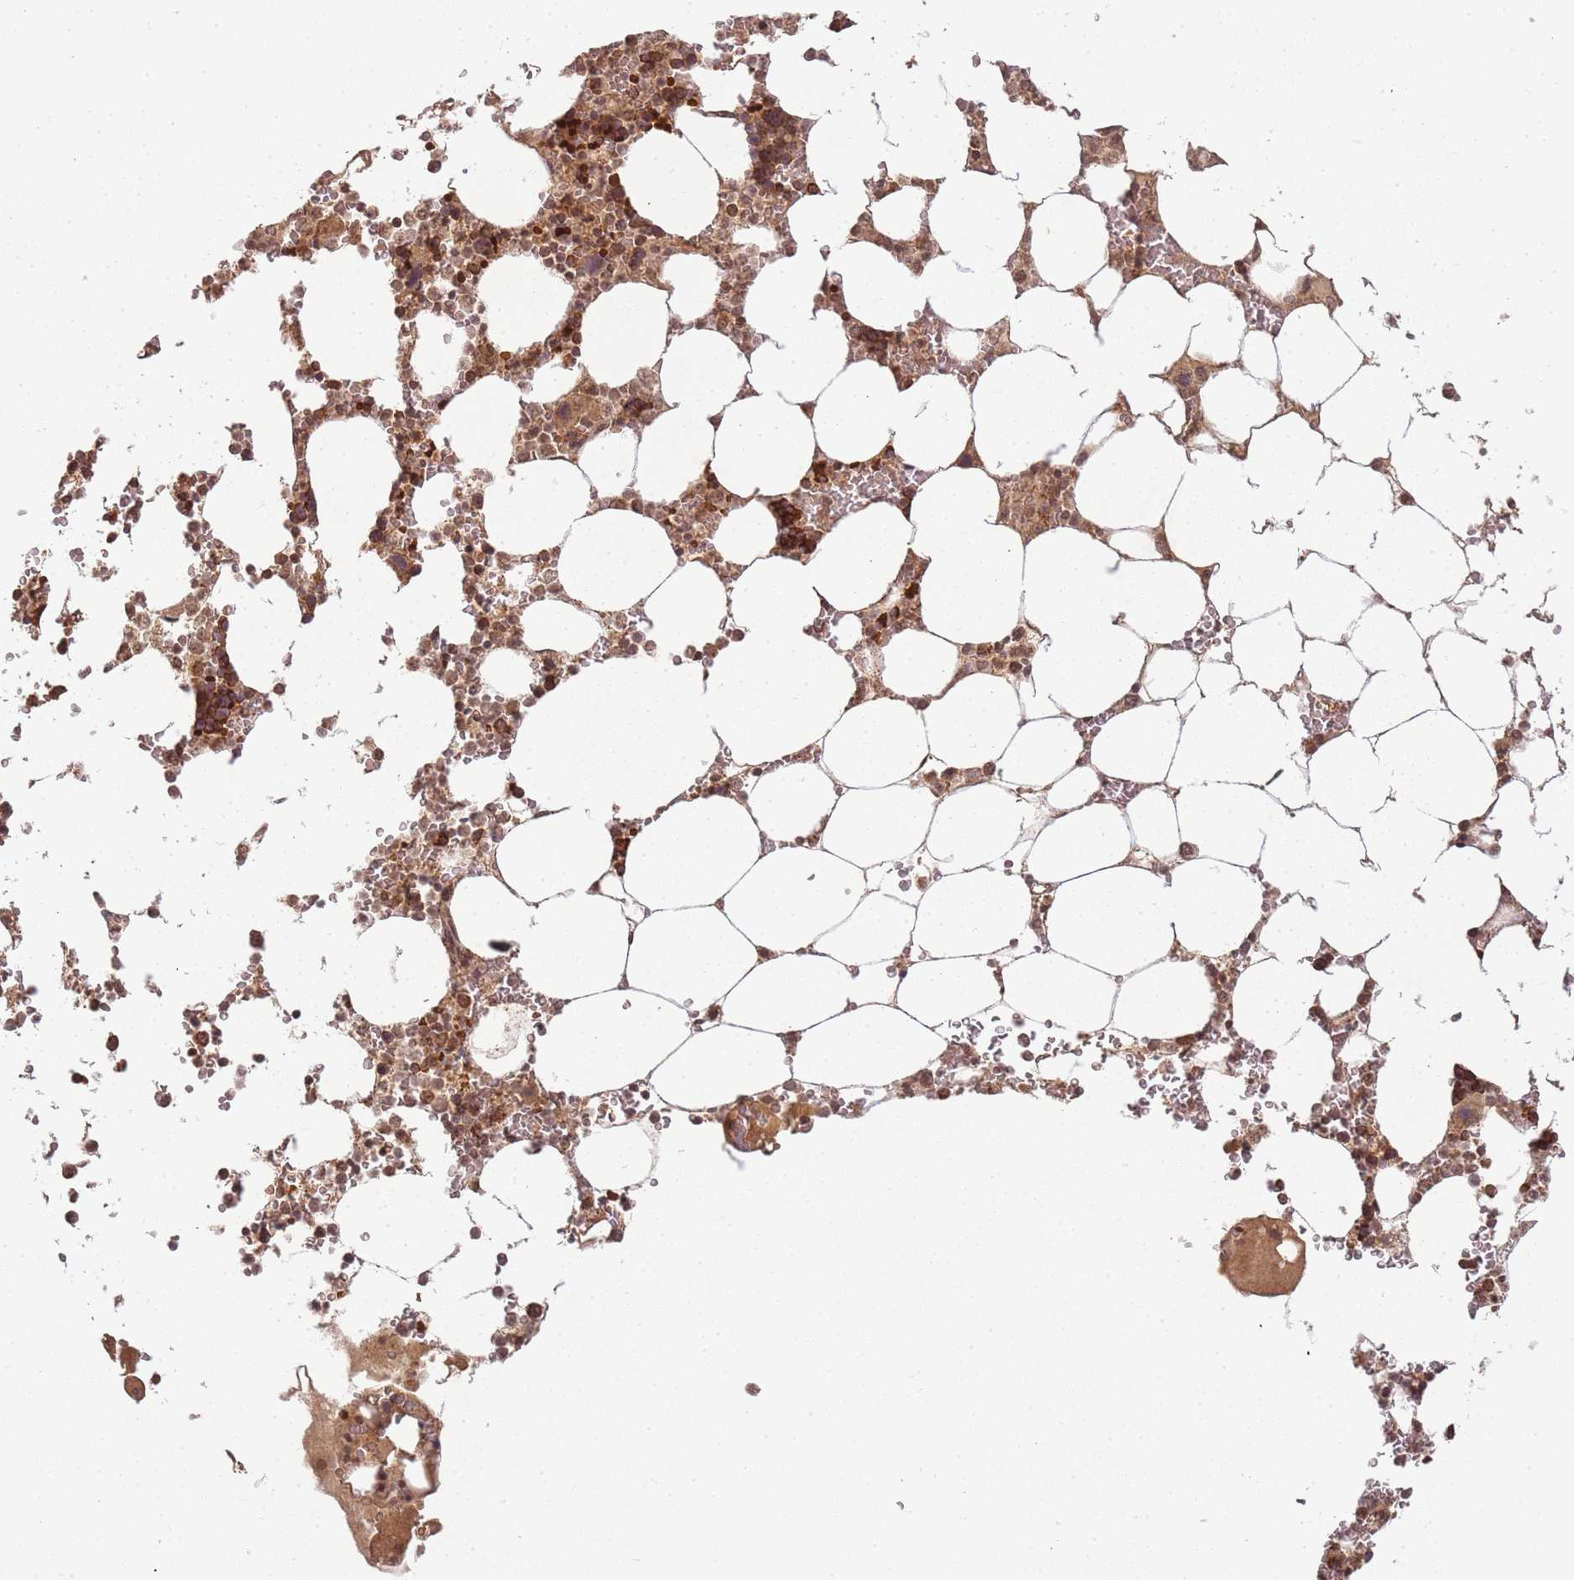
{"staining": {"intensity": "moderate", "quantity": ">75%", "location": "cytoplasmic/membranous,nuclear"}, "tissue": "bone marrow", "cell_type": "Hematopoietic cells", "image_type": "normal", "snomed": [{"axis": "morphology", "description": "Normal tissue, NOS"}, {"axis": "topography", "description": "Bone marrow"}], "caption": "A brown stain highlights moderate cytoplasmic/membranous,nuclear positivity of a protein in hematopoietic cells of normal human bone marrow.", "gene": "ZNF497", "patient": {"sex": "male", "age": 64}}